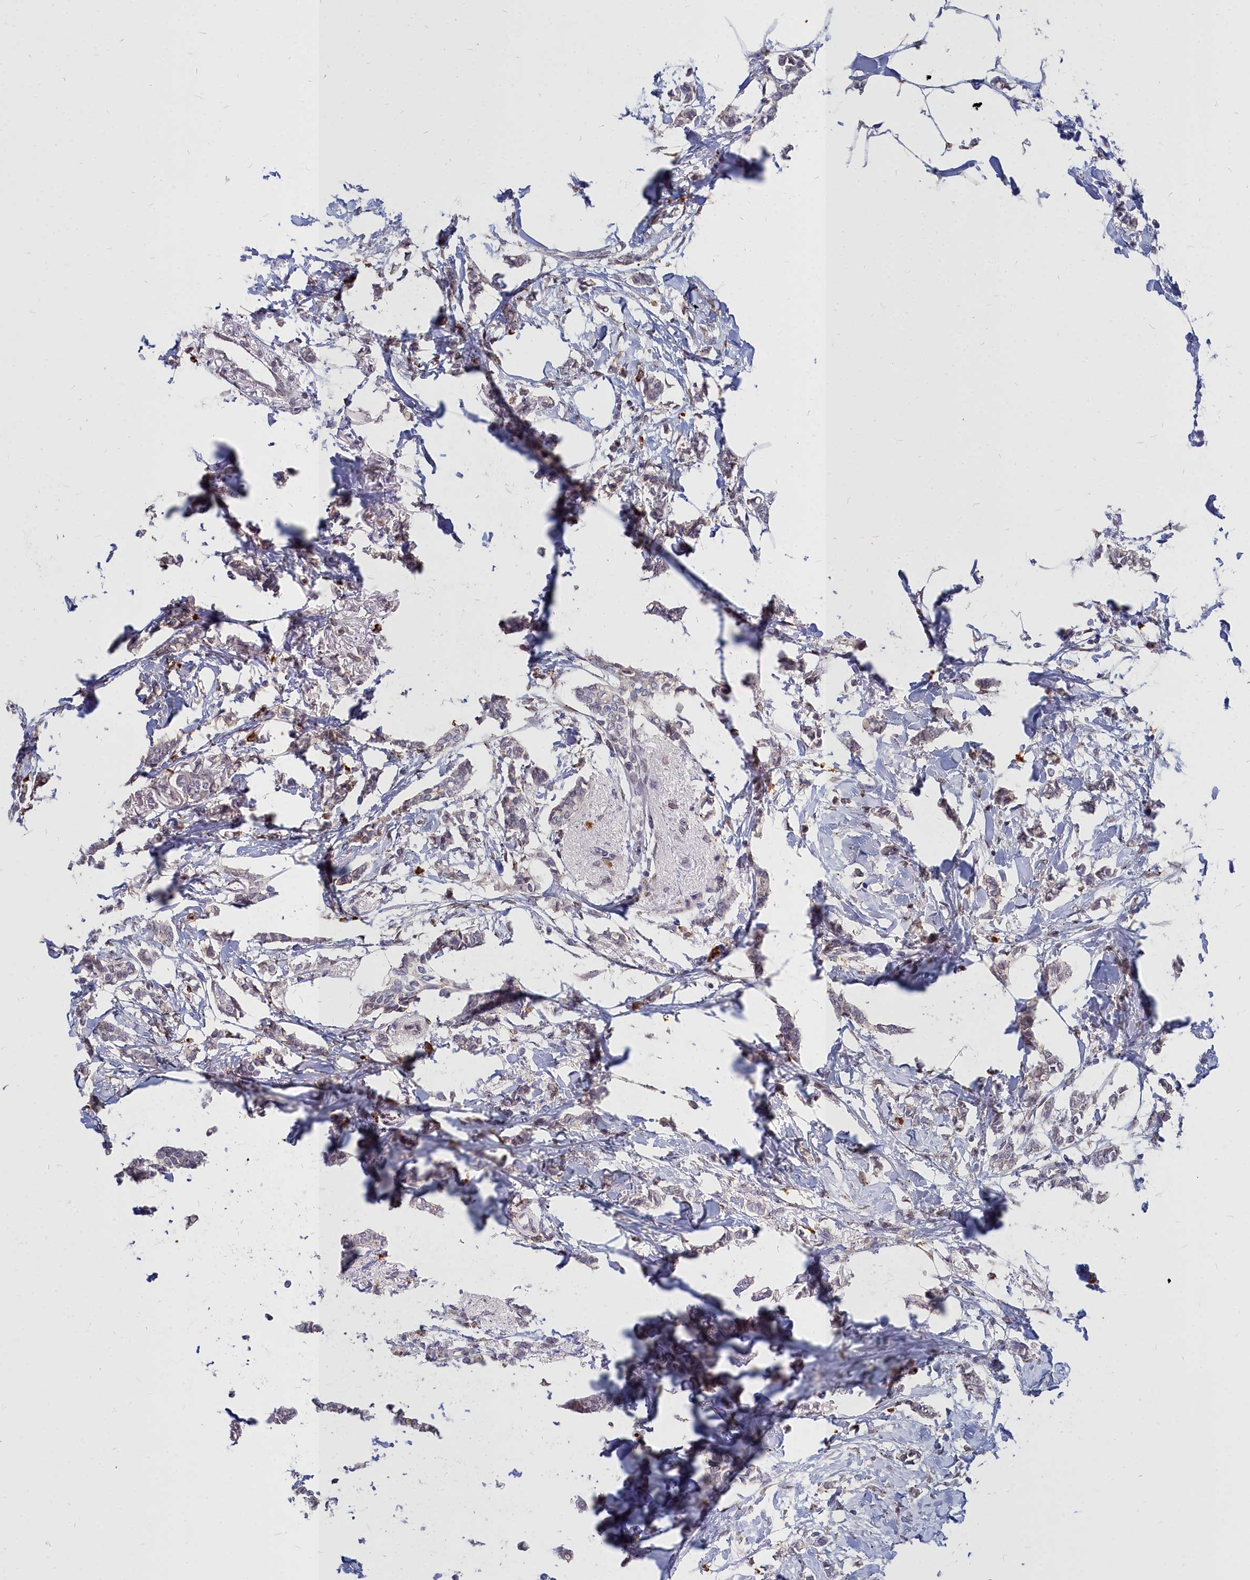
{"staining": {"intensity": "negative", "quantity": "none", "location": "none"}, "tissue": "breast cancer", "cell_type": "Tumor cells", "image_type": "cancer", "snomed": [{"axis": "morphology", "description": "Duct carcinoma"}, {"axis": "topography", "description": "Breast"}], "caption": "Tumor cells show no significant staining in infiltrating ductal carcinoma (breast). (Immunohistochemistry (ihc), brightfield microscopy, high magnification).", "gene": "NOXA1", "patient": {"sex": "female", "age": 41}}